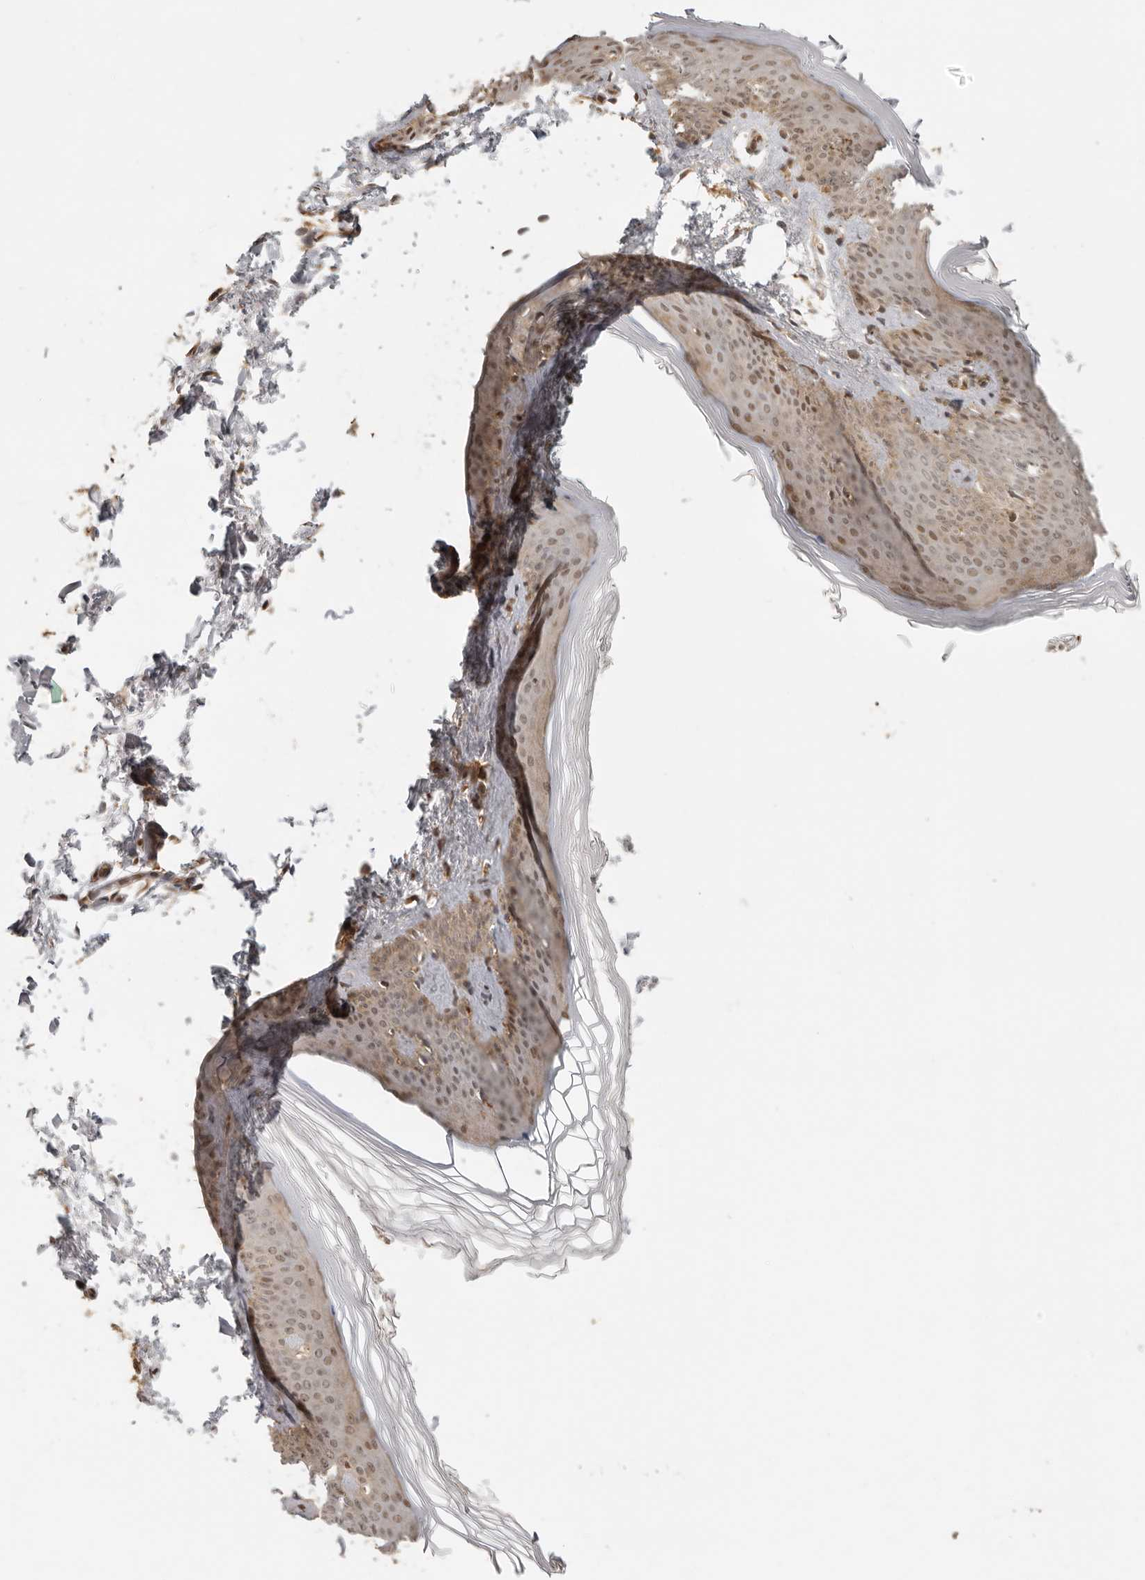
{"staining": {"intensity": "moderate", "quantity": ">75%", "location": "cytoplasmic/membranous,nuclear"}, "tissue": "skin", "cell_type": "Fibroblasts", "image_type": "normal", "snomed": [{"axis": "morphology", "description": "Normal tissue, NOS"}, {"axis": "topography", "description": "Skin"}], "caption": "Immunohistochemistry (IHC) micrograph of benign skin stained for a protein (brown), which displays medium levels of moderate cytoplasmic/membranous,nuclear positivity in about >75% of fibroblasts.", "gene": "PSMA5", "patient": {"sex": "female", "age": 27}}